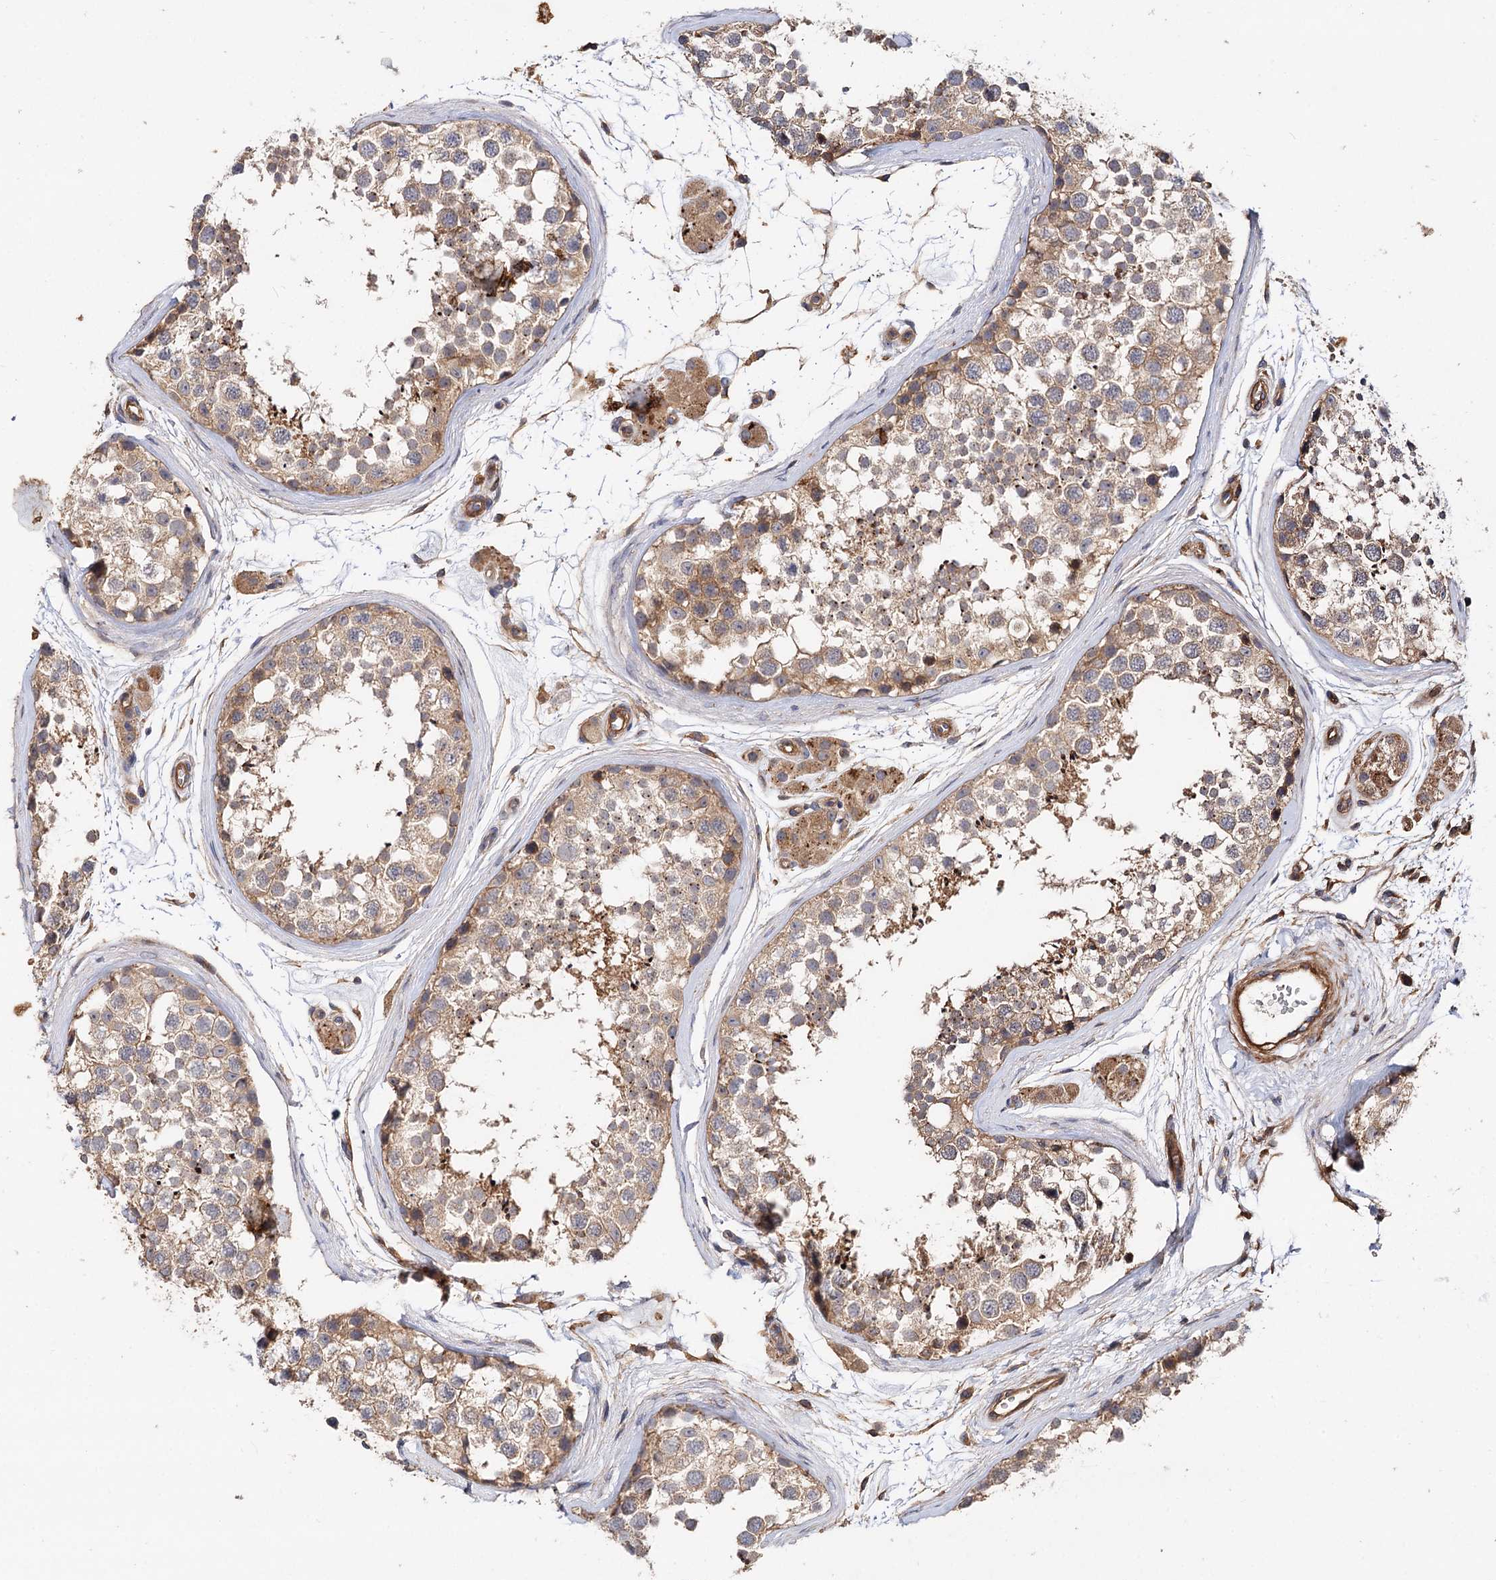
{"staining": {"intensity": "weak", "quantity": ">75%", "location": "cytoplasmic/membranous"}, "tissue": "testis", "cell_type": "Cells in seminiferous ducts", "image_type": "normal", "snomed": [{"axis": "morphology", "description": "Normal tissue, NOS"}, {"axis": "topography", "description": "Testis"}], "caption": "Cells in seminiferous ducts display low levels of weak cytoplasmic/membranous expression in about >75% of cells in normal testis.", "gene": "CSAD", "patient": {"sex": "male", "age": 56}}